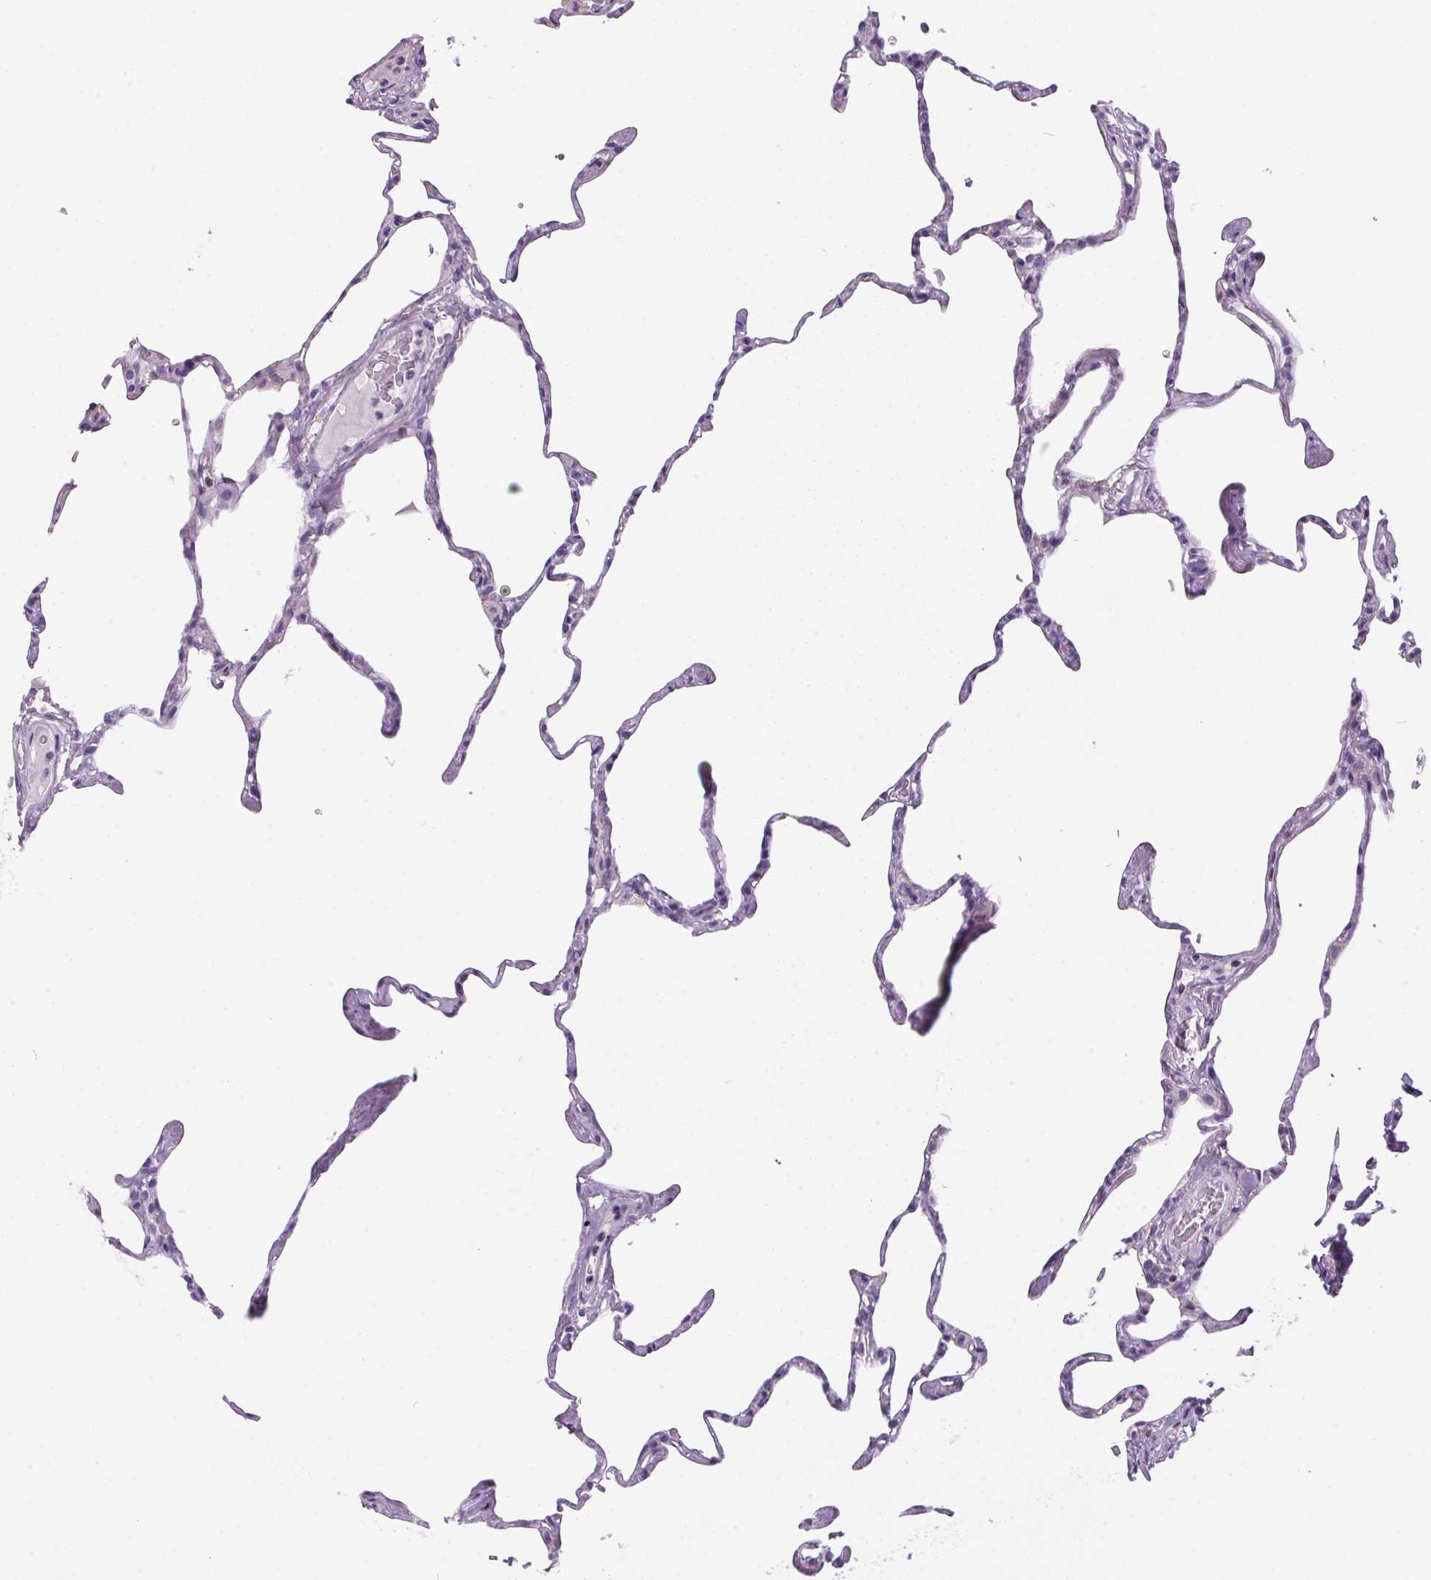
{"staining": {"intensity": "negative", "quantity": "none", "location": "none"}, "tissue": "lung", "cell_type": "Alveolar cells", "image_type": "normal", "snomed": [{"axis": "morphology", "description": "Normal tissue, NOS"}, {"axis": "topography", "description": "Lung"}], "caption": "Immunohistochemical staining of benign human lung displays no significant staining in alveolar cells. (DAB (3,3'-diaminobenzidine) immunohistochemistry visualized using brightfield microscopy, high magnification).", "gene": "S100A2", "patient": {"sex": "male", "age": 65}}